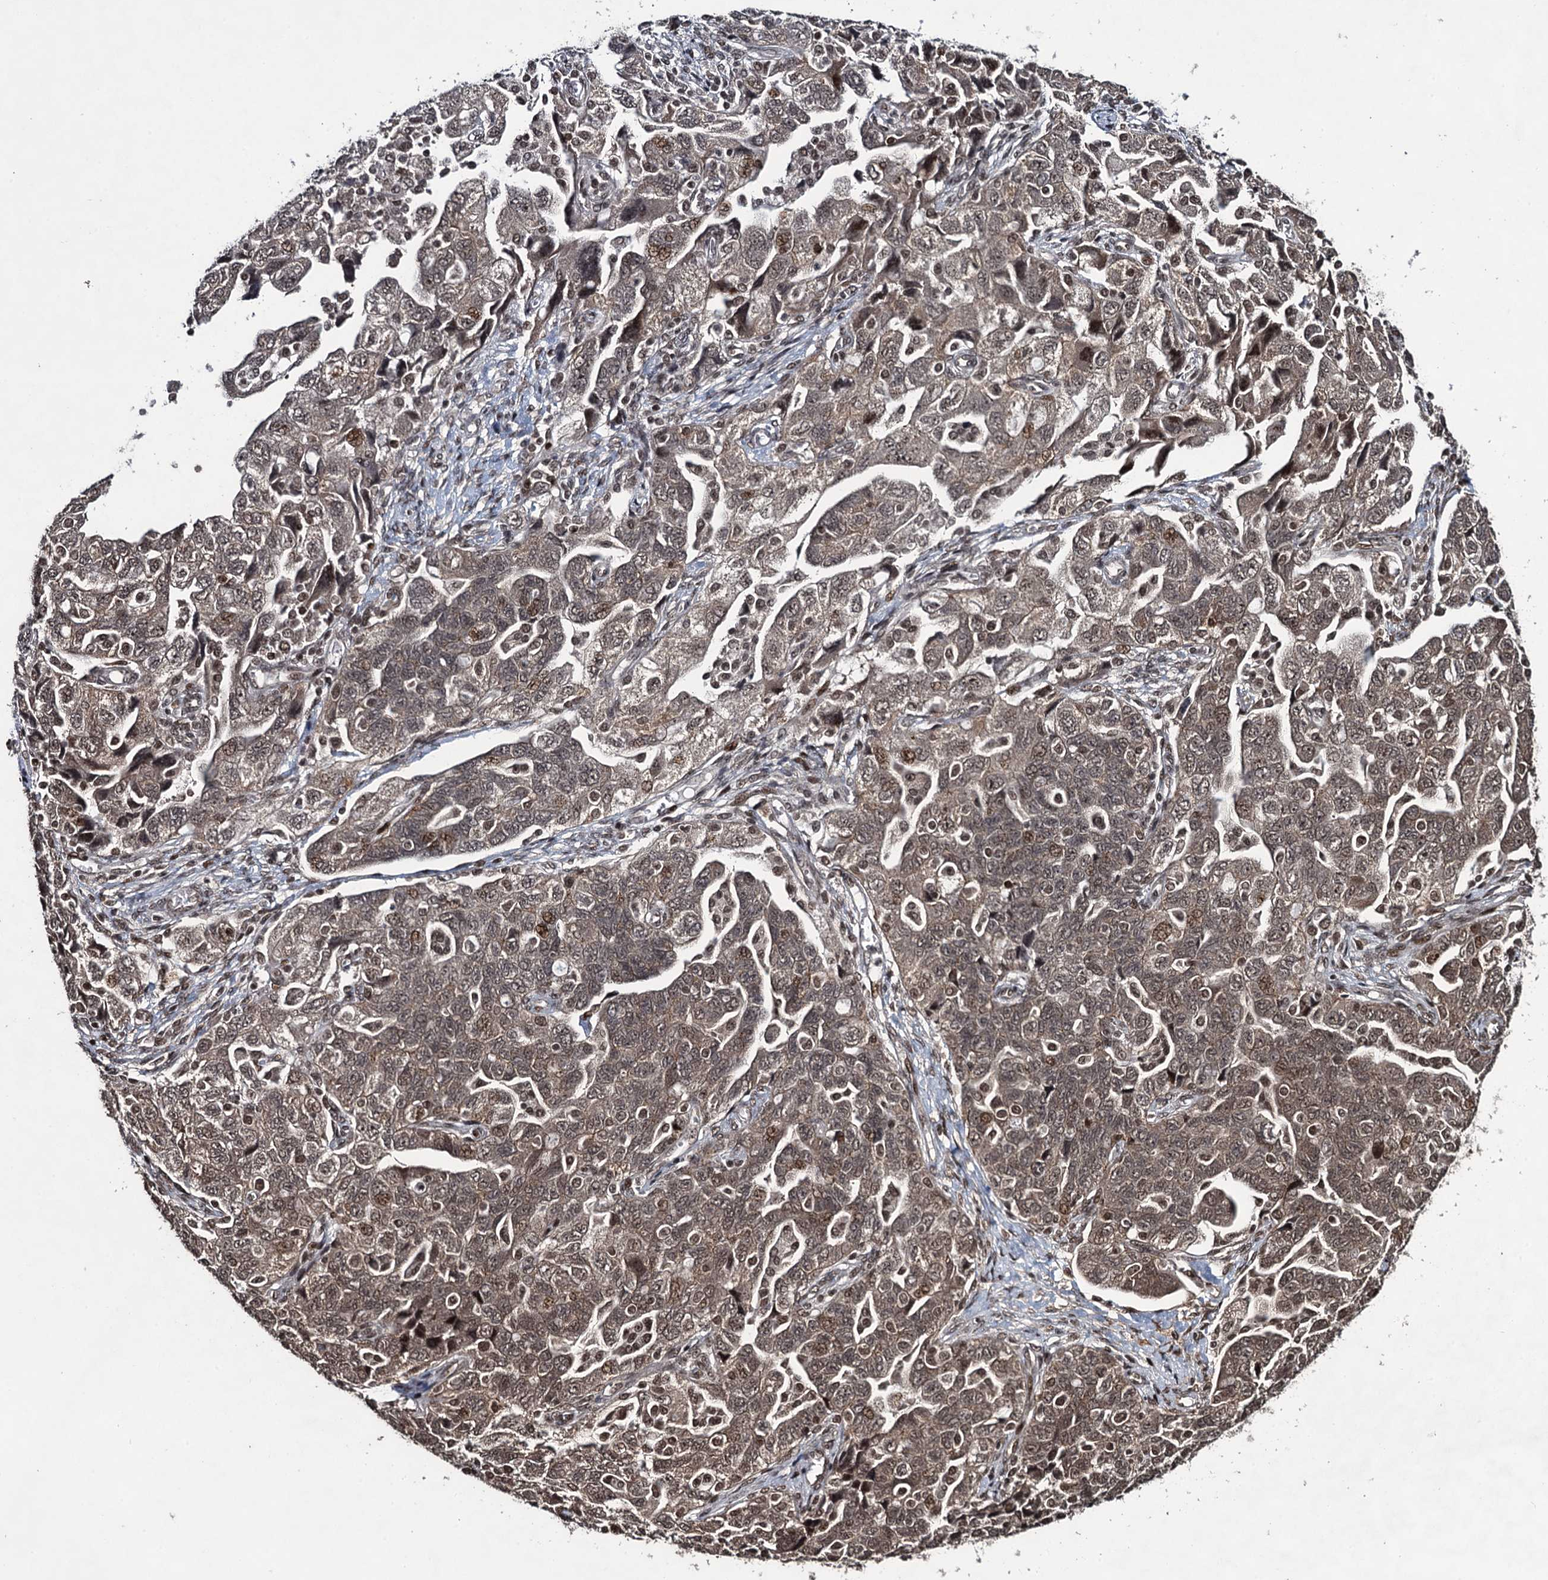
{"staining": {"intensity": "moderate", "quantity": ">75%", "location": "nuclear"}, "tissue": "ovarian cancer", "cell_type": "Tumor cells", "image_type": "cancer", "snomed": [{"axis": "morphology", "description": "Carcinoma, NOS"}, {"axis": "morphology", "description": "Cystadenocarcinoma, serous, NOS"}, {"axis": "topography", "description": "Ovary"}], "caption": "Carcinoma (ovarian) was stained to show a protein in brown. There is medium levels of moderate nuclear expression in about >75% of tumor cells. Ihc stains the protein in brown and the nuclei are stained blue.", "gene": "ZNF169", "patient": {"sex": "female", "age": 69}}